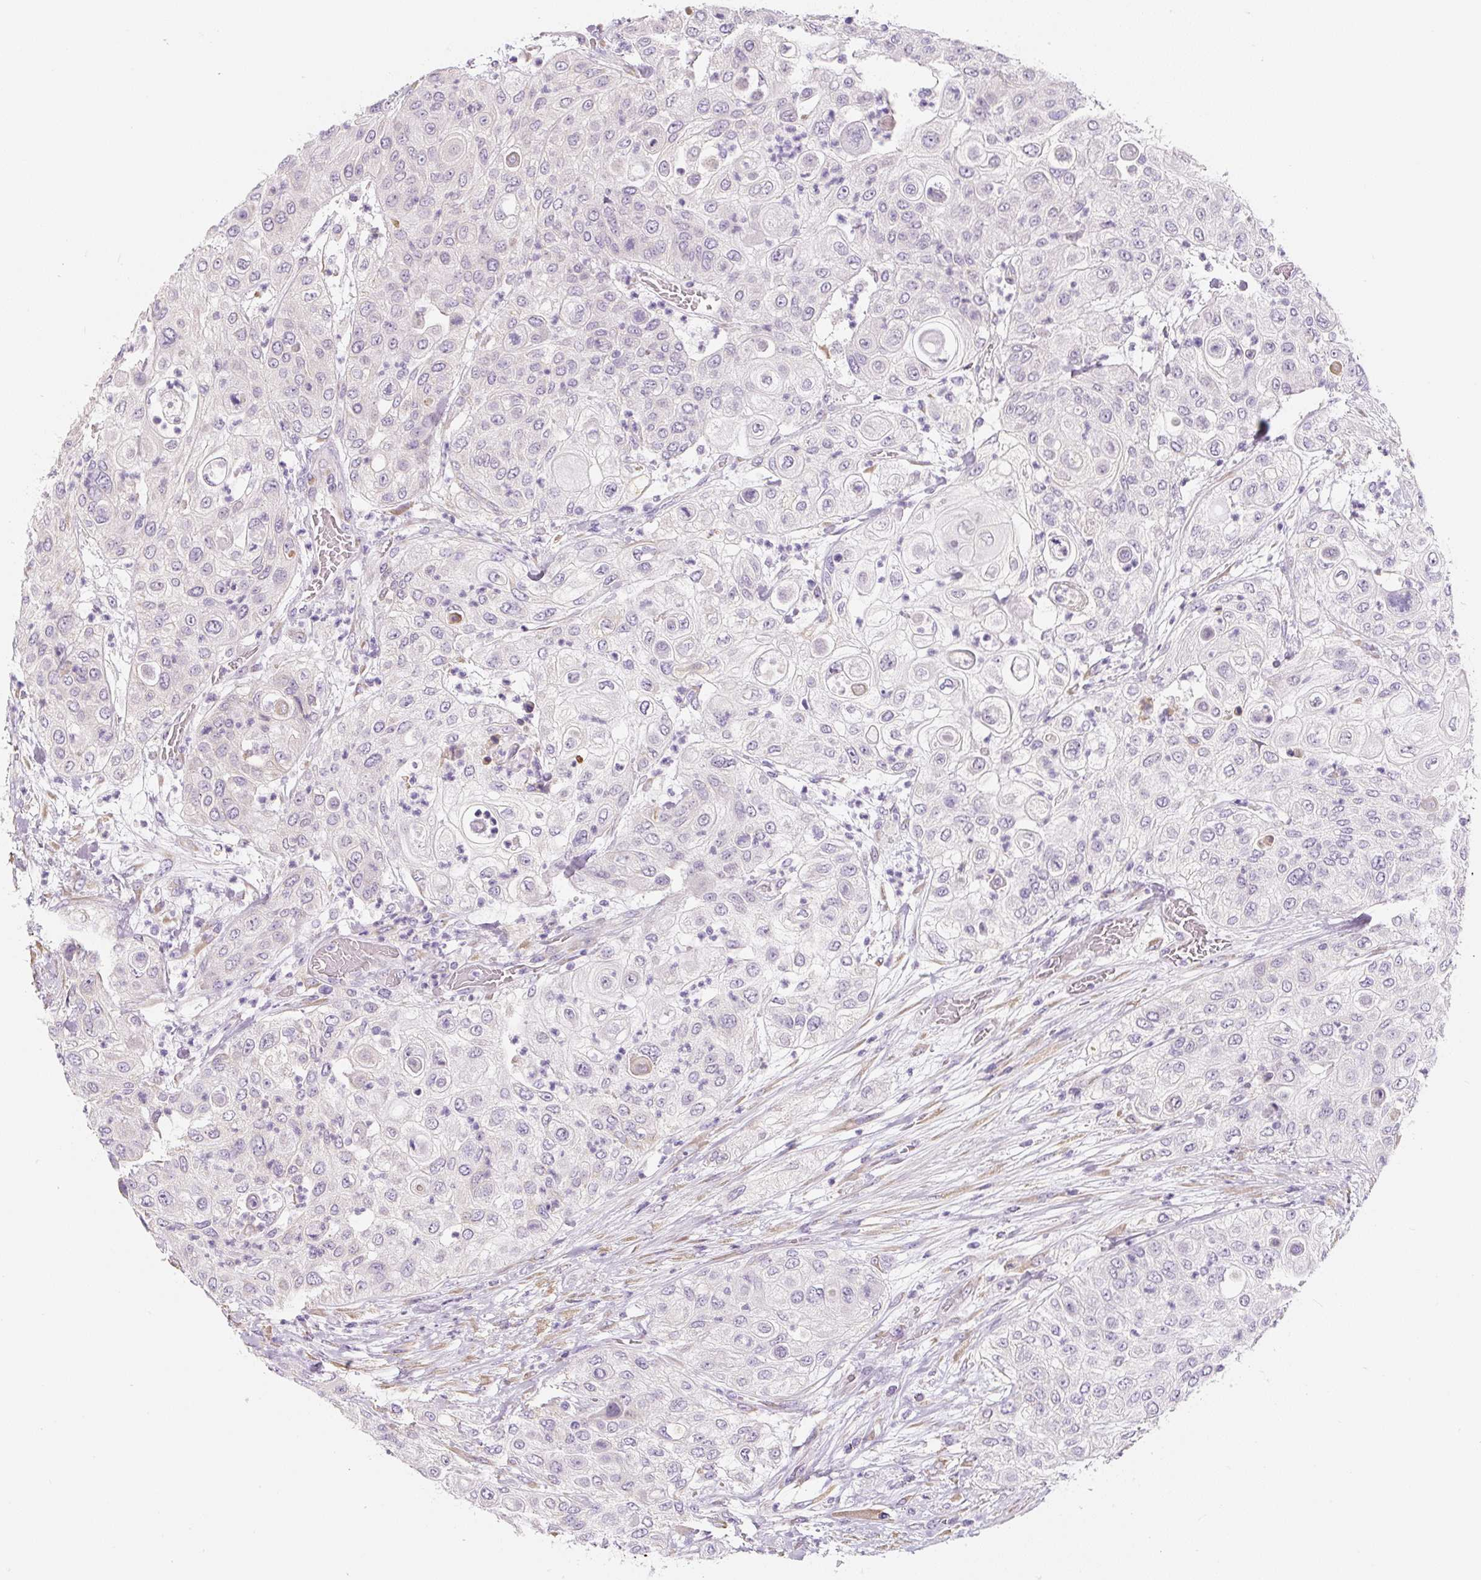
{"staining": {"intensity": "negative", "quantity": "none", "location": "none"}, "tissue": "urothelial cancer", "cell_type": "Tumor cells", "image_type": "cancer", "snomed": [{"axis": "morphology", "description": "Urothelial carcinoma, High grade"}, {"axis": "topography", "description": "Urinary bladder"}], "caption": "The histopathology image shows no staining of tumor cells in high-grade urothelial carcinoma.", "gene": "PWWP3B", "patient": {"sex": "female", "age": 79}}